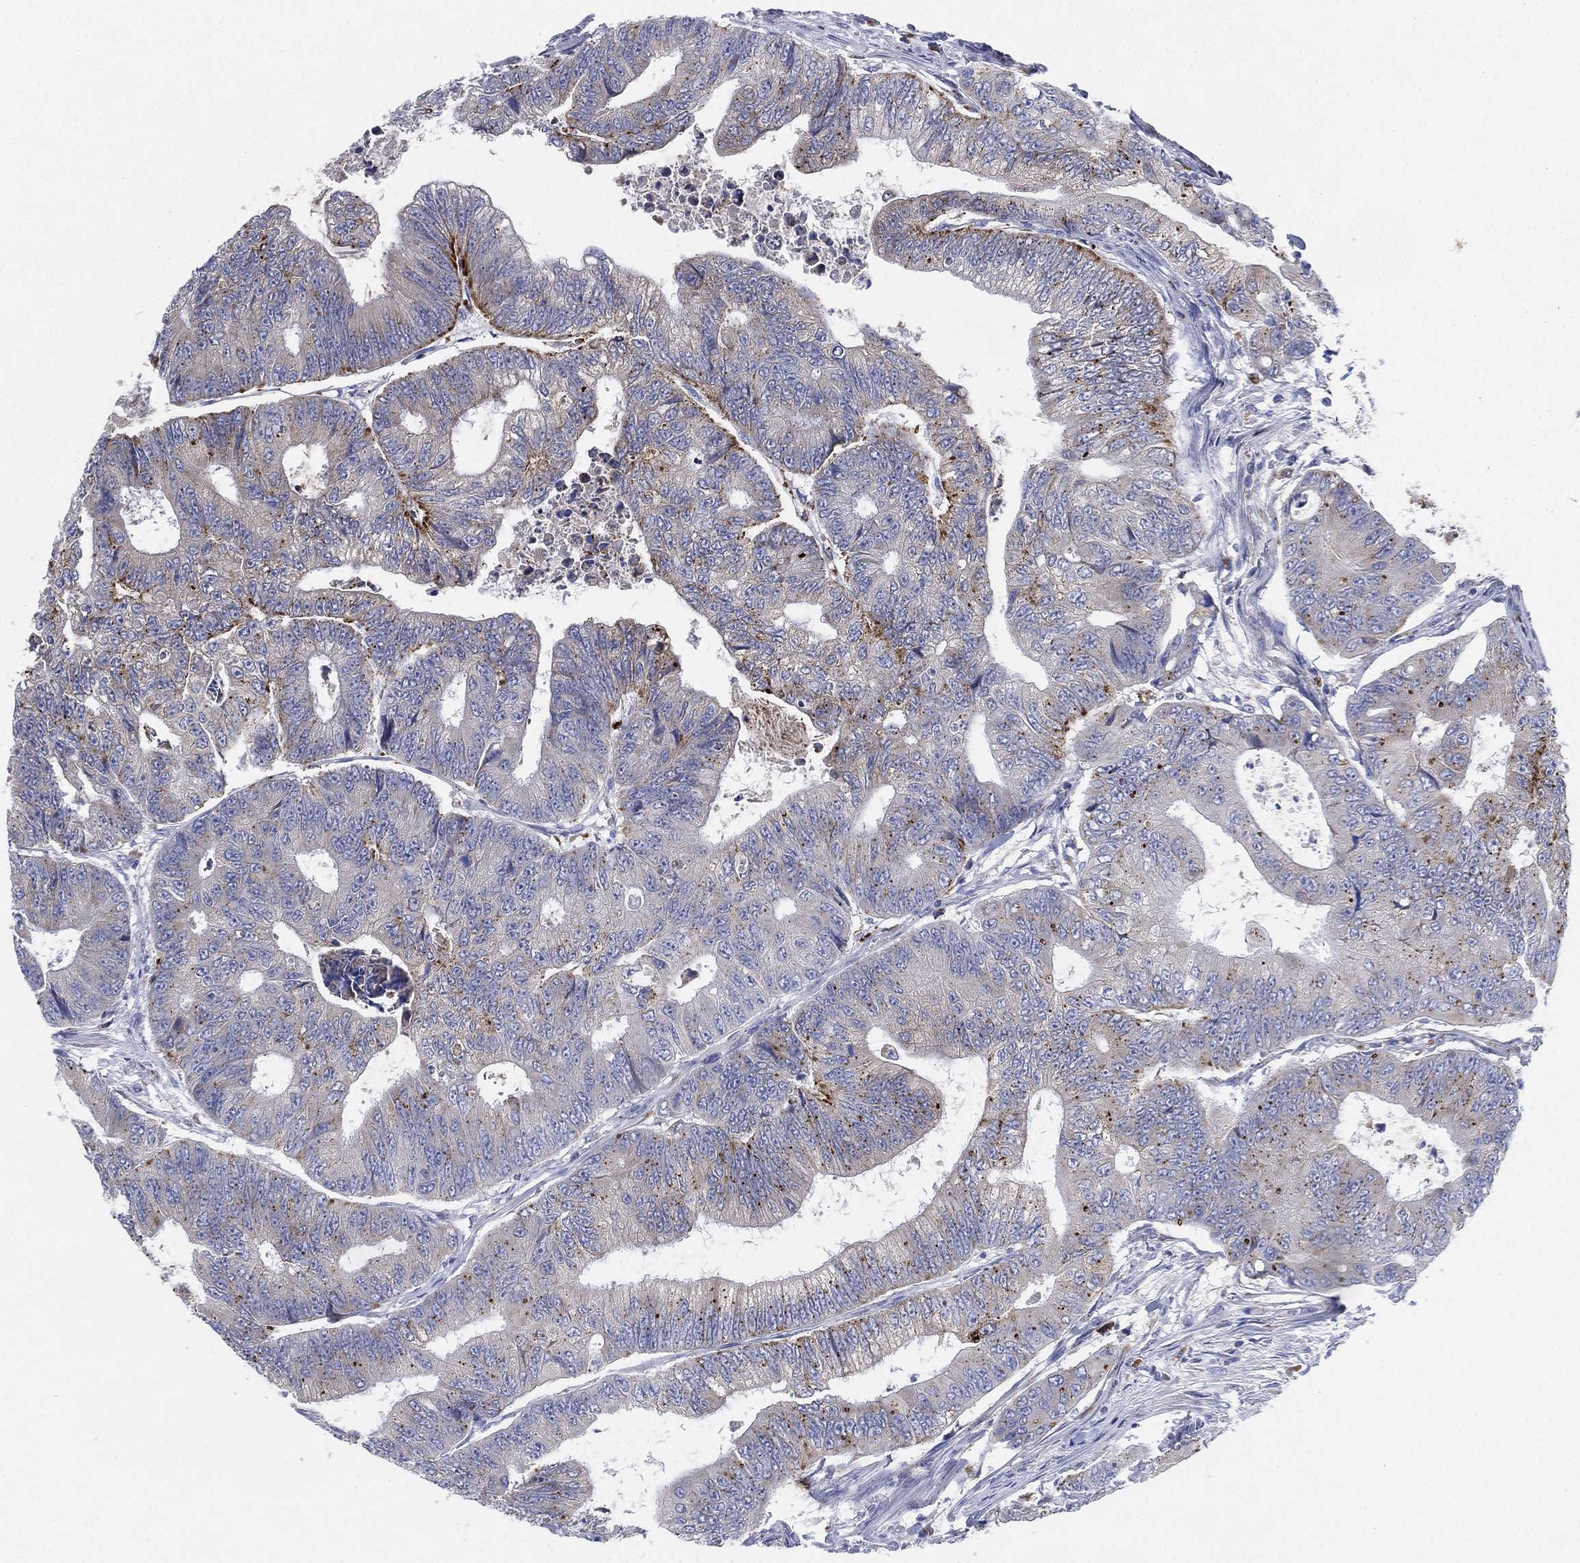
{"staining": {"intensity": "moderate", "quantity": "<25%", "location": "cytoplasmic/membranous"}, "tissue": "colorectal cancer", "cell_type": "Tumor cells", "image_type": "cancer", "snomed": [{"axis": "morphology", "description": "Adenocarcinoma, NOS"}, {"axis": "topography", "description": "Colon"}], "caption": "Tumor cells exhibit moderate cytoplasmic/membranous staining in about <25% of cells in adenocarcinoma (colorectal).", "gene": "GALNS", "patient": {"sex": "female", "age": 48}}